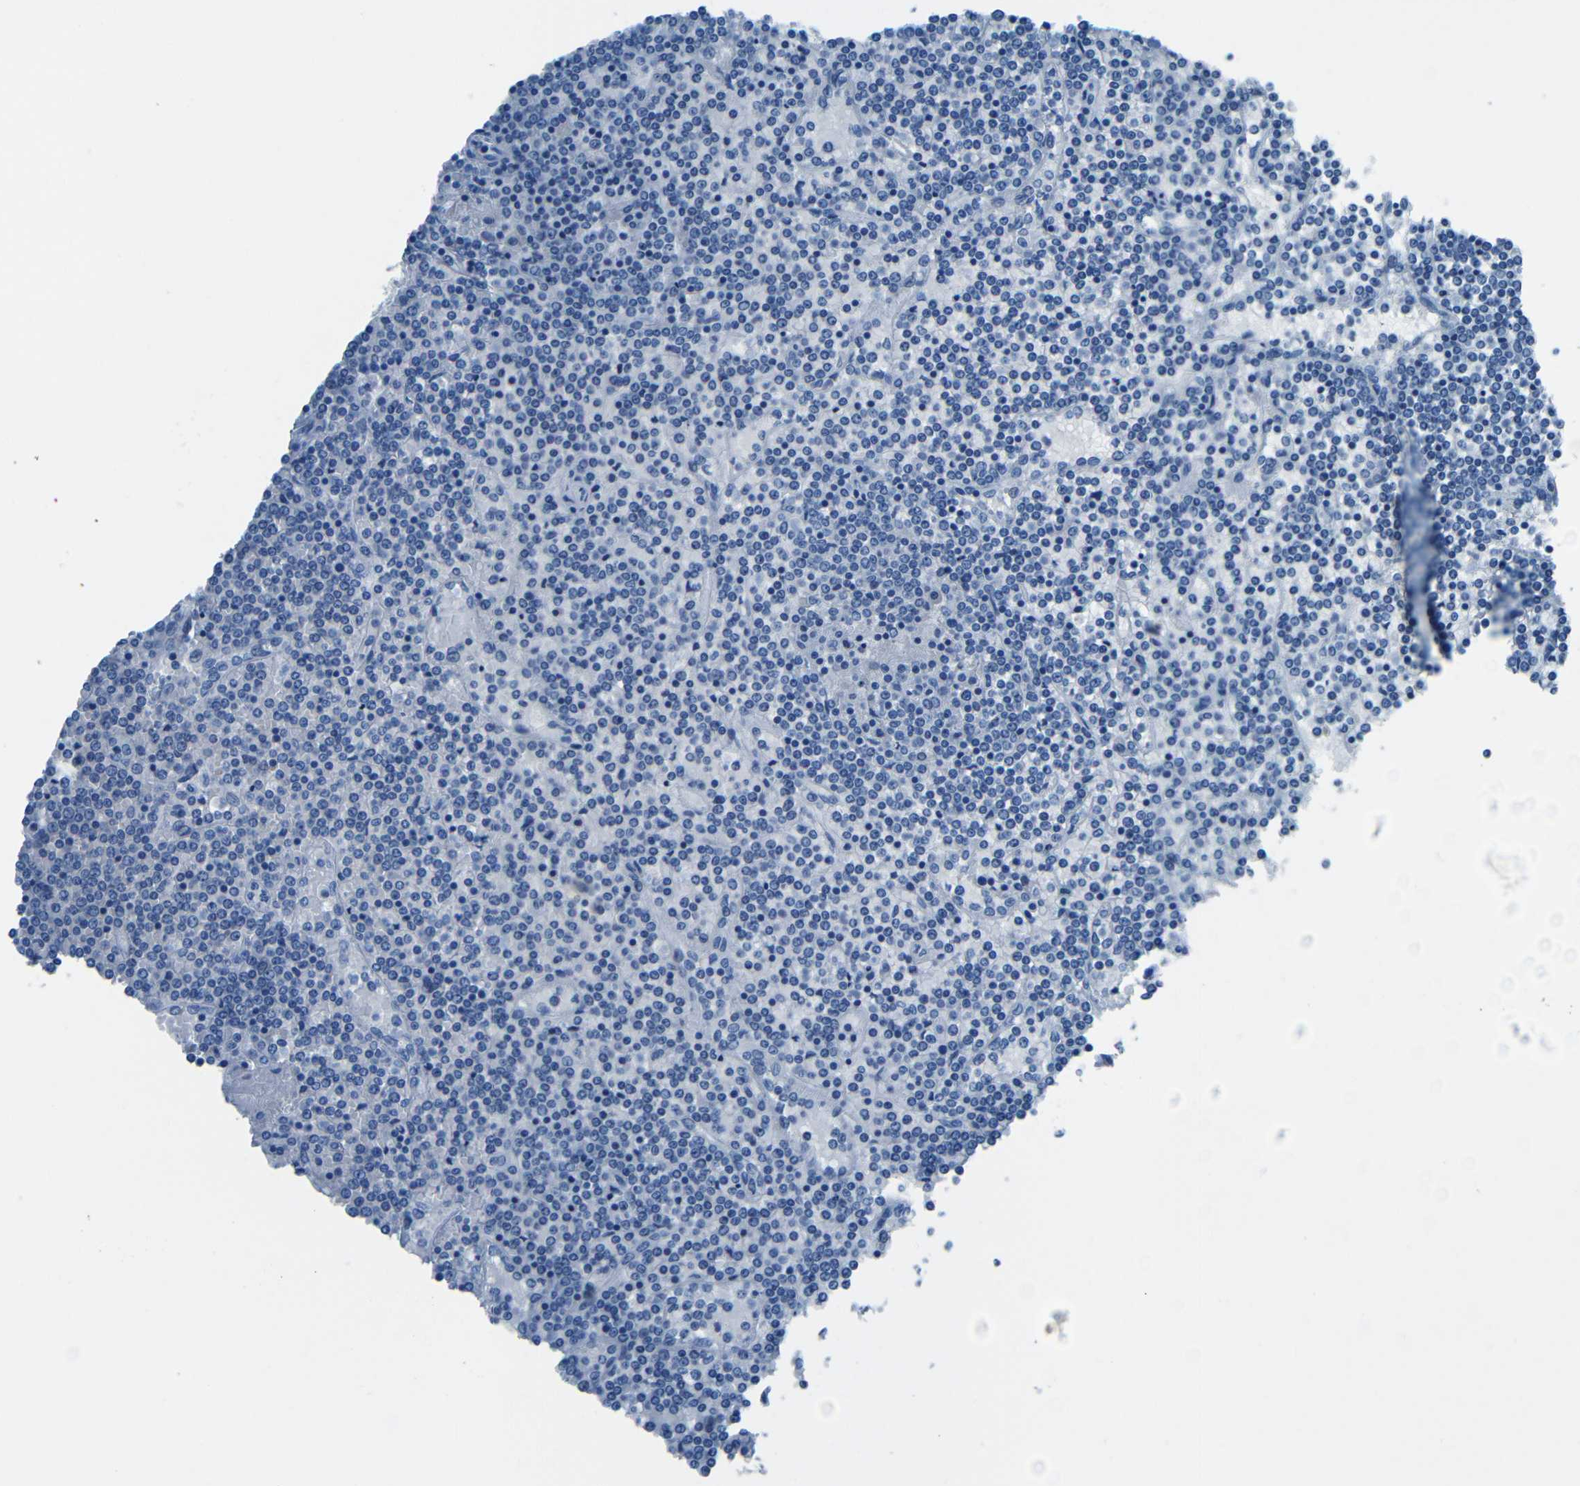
{"staining": {"intensity": "negative", "quantity": "none", "location": "none"}, "tissue": "lymphoma", "cell_type": "Tumor cells", "image_type": "cancer", "snomed": [{"axis": "morphology", "description": "Malignant lymphoma, non-Hodgkin's type, Low grade"}, {"axis": "topography", "description": "Spleen"}], "caption": "Immunohistochemical staining of human malignant lymphoma, non-Hodgkin's type (low-grade) exhibits no significant positivity in tumor cells. (DAB (3,3'-diaminobenzidine) immunohistochemistry with hematoxylin counter stain).", "gene": "FBN2", "patient": {"sex": "female", "age": 19}}